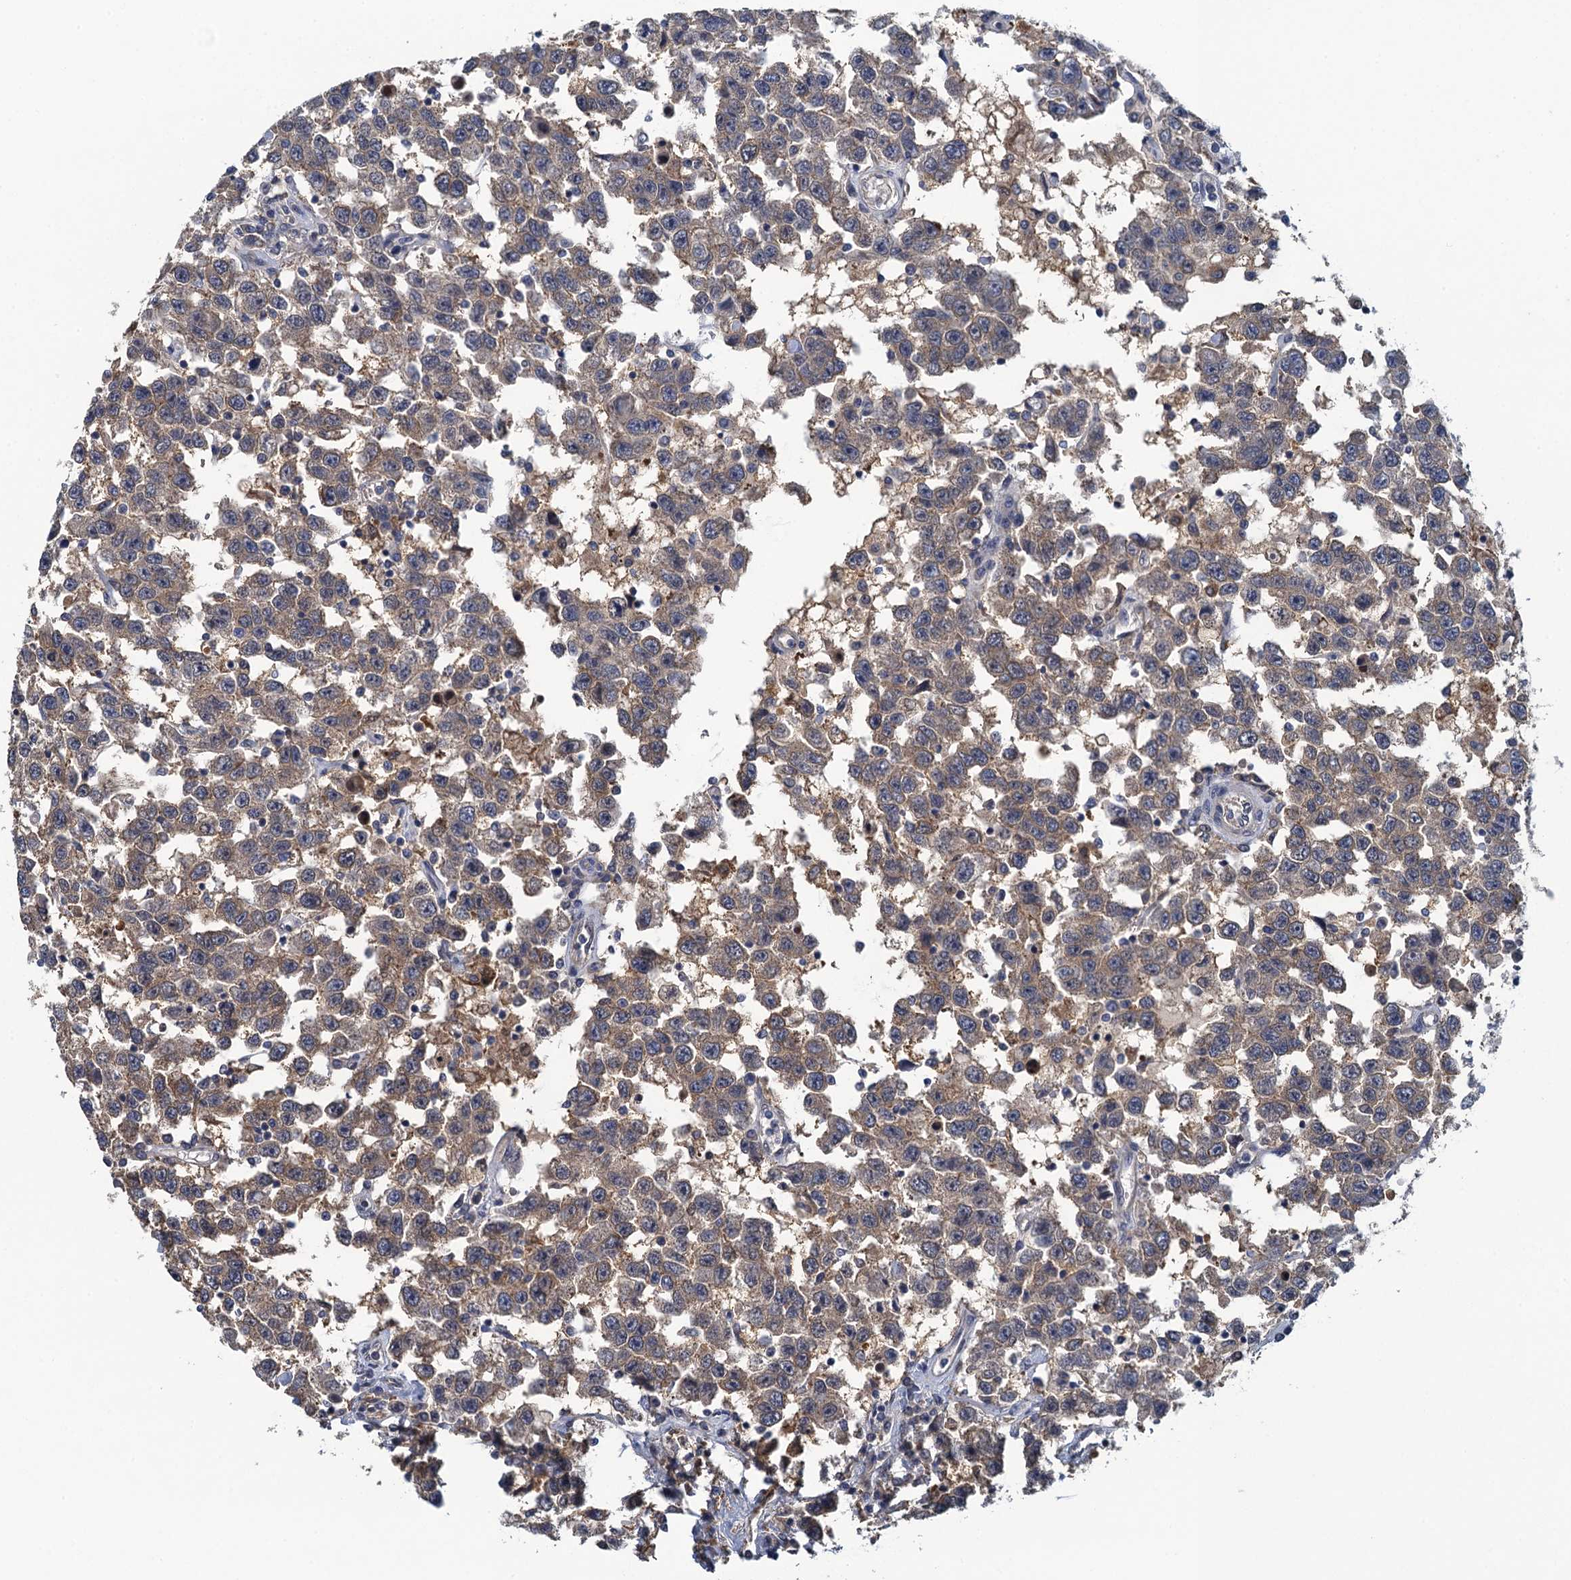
{"staining": {"intensity": "weak", "quantity": ">75%", "location": "cytoplasmic/membranous"}, "tissue": "testis cancer", "cell_type": "Tumor cells", "image_type": "cancer", "snomed": [{"axis": "morphology", "description": "Seminoma, NOS"}, {"axis": "topography", "description": "Testis"}], "caption": "Seminoma (testis) tissue shows weak cytoplasmic/membranous positivity in about >75% of tumor cells, visualized by immunohistochemistry.", "gene": "NCKAP1L", "patient": {"sex": "male", "age": 41}}